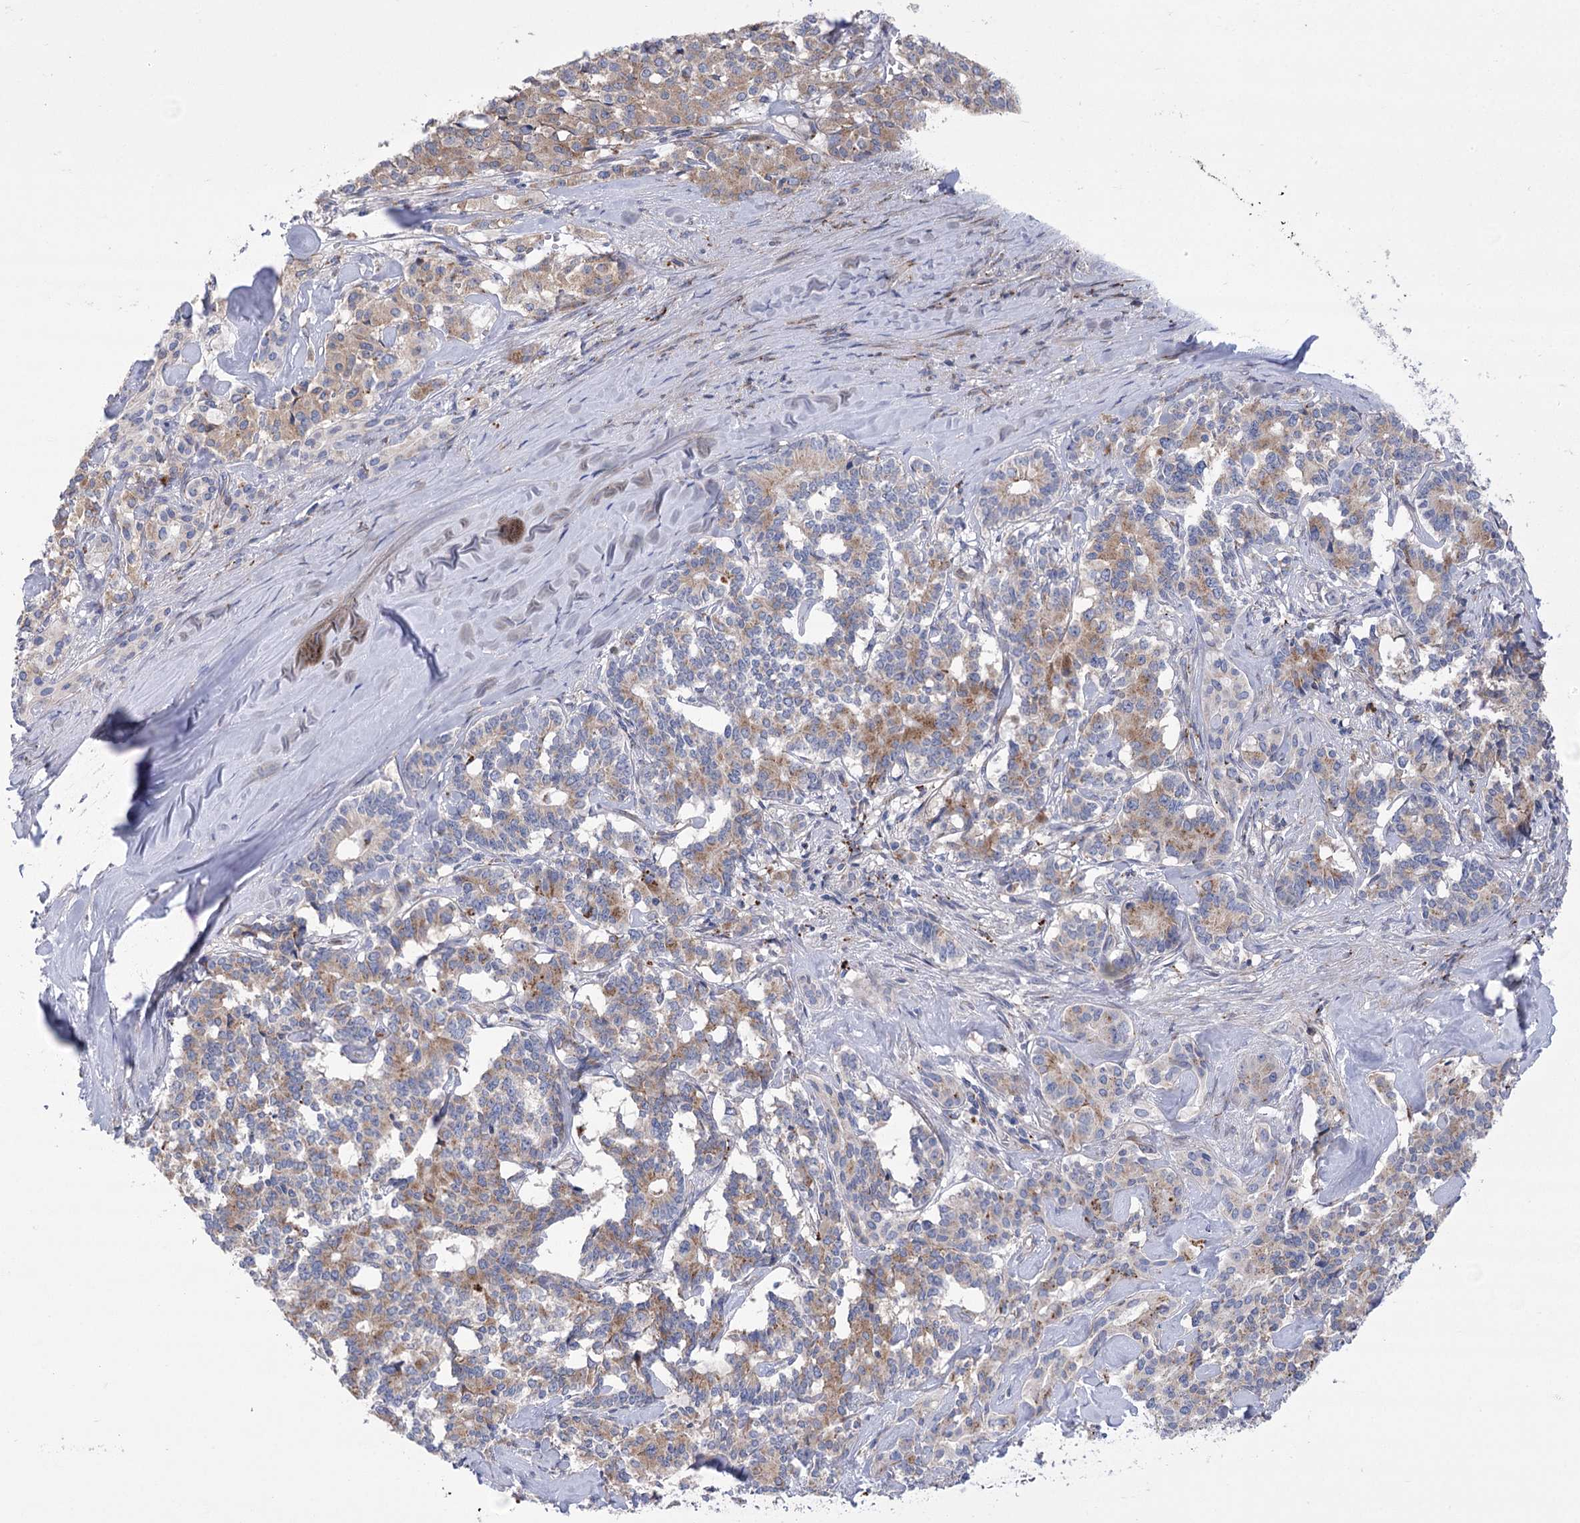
{"staining": {"intensity": "moderate", "quantity": "25%-75%", "location": "cytoplasmic/membranous"}, "tissue": "pancreatic cancer", "cell_type": "Tumor cells", "image_type": "cancer", "snomed": [{"axis": "morphology", "description": "Adenocarcinoma, NOS"}, {"axis": "topography", "description": "Pancreas"}], "caption": "IHC of human pancreatic adenocarcinoma demonstrates medium levels of moderate cytoplasmic/membranous expression in approximately 25%-75% of tumor cells.", "gene": "NME7", "patient": {"sex": "female", "age": 74}}